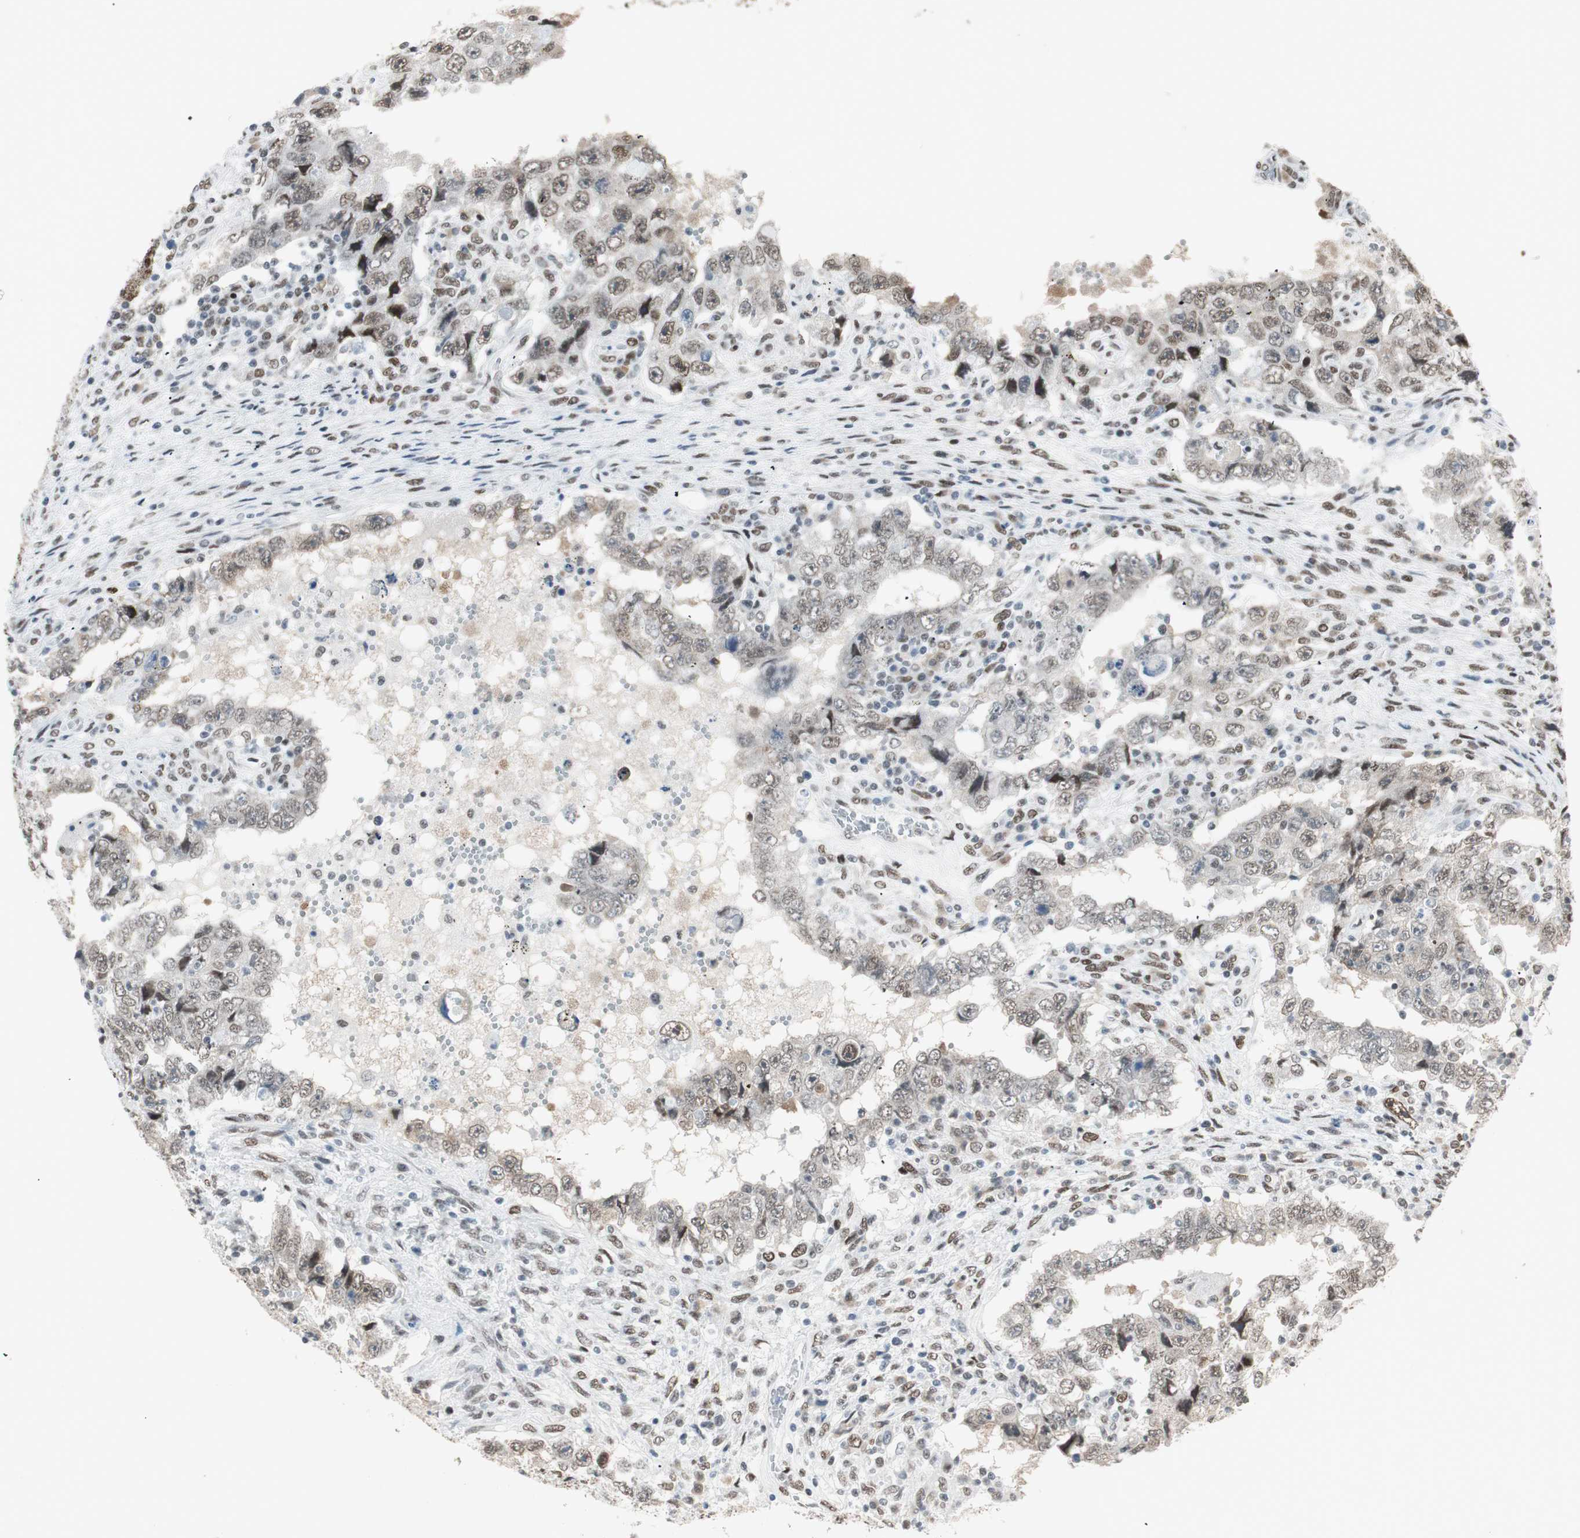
{"staining": {"intensity": "weak", "quantity": "25%-75%", "location": "nuclear"}, "tissue": "testis cancer", "cell_type": "Tumor cells", "image_type": "cancer", "snomed": [{"axis": "morphology", "description": "Carcinoma, Embryonal, NOS"}, {"axis": "topography", "description": "Testis"}], "caption": "Human testis cancer stained with a protein marker reveals weak staining in tumor cells.", "gene": "SMARCE1", "patient": {"sex": "male", "age": 26}}